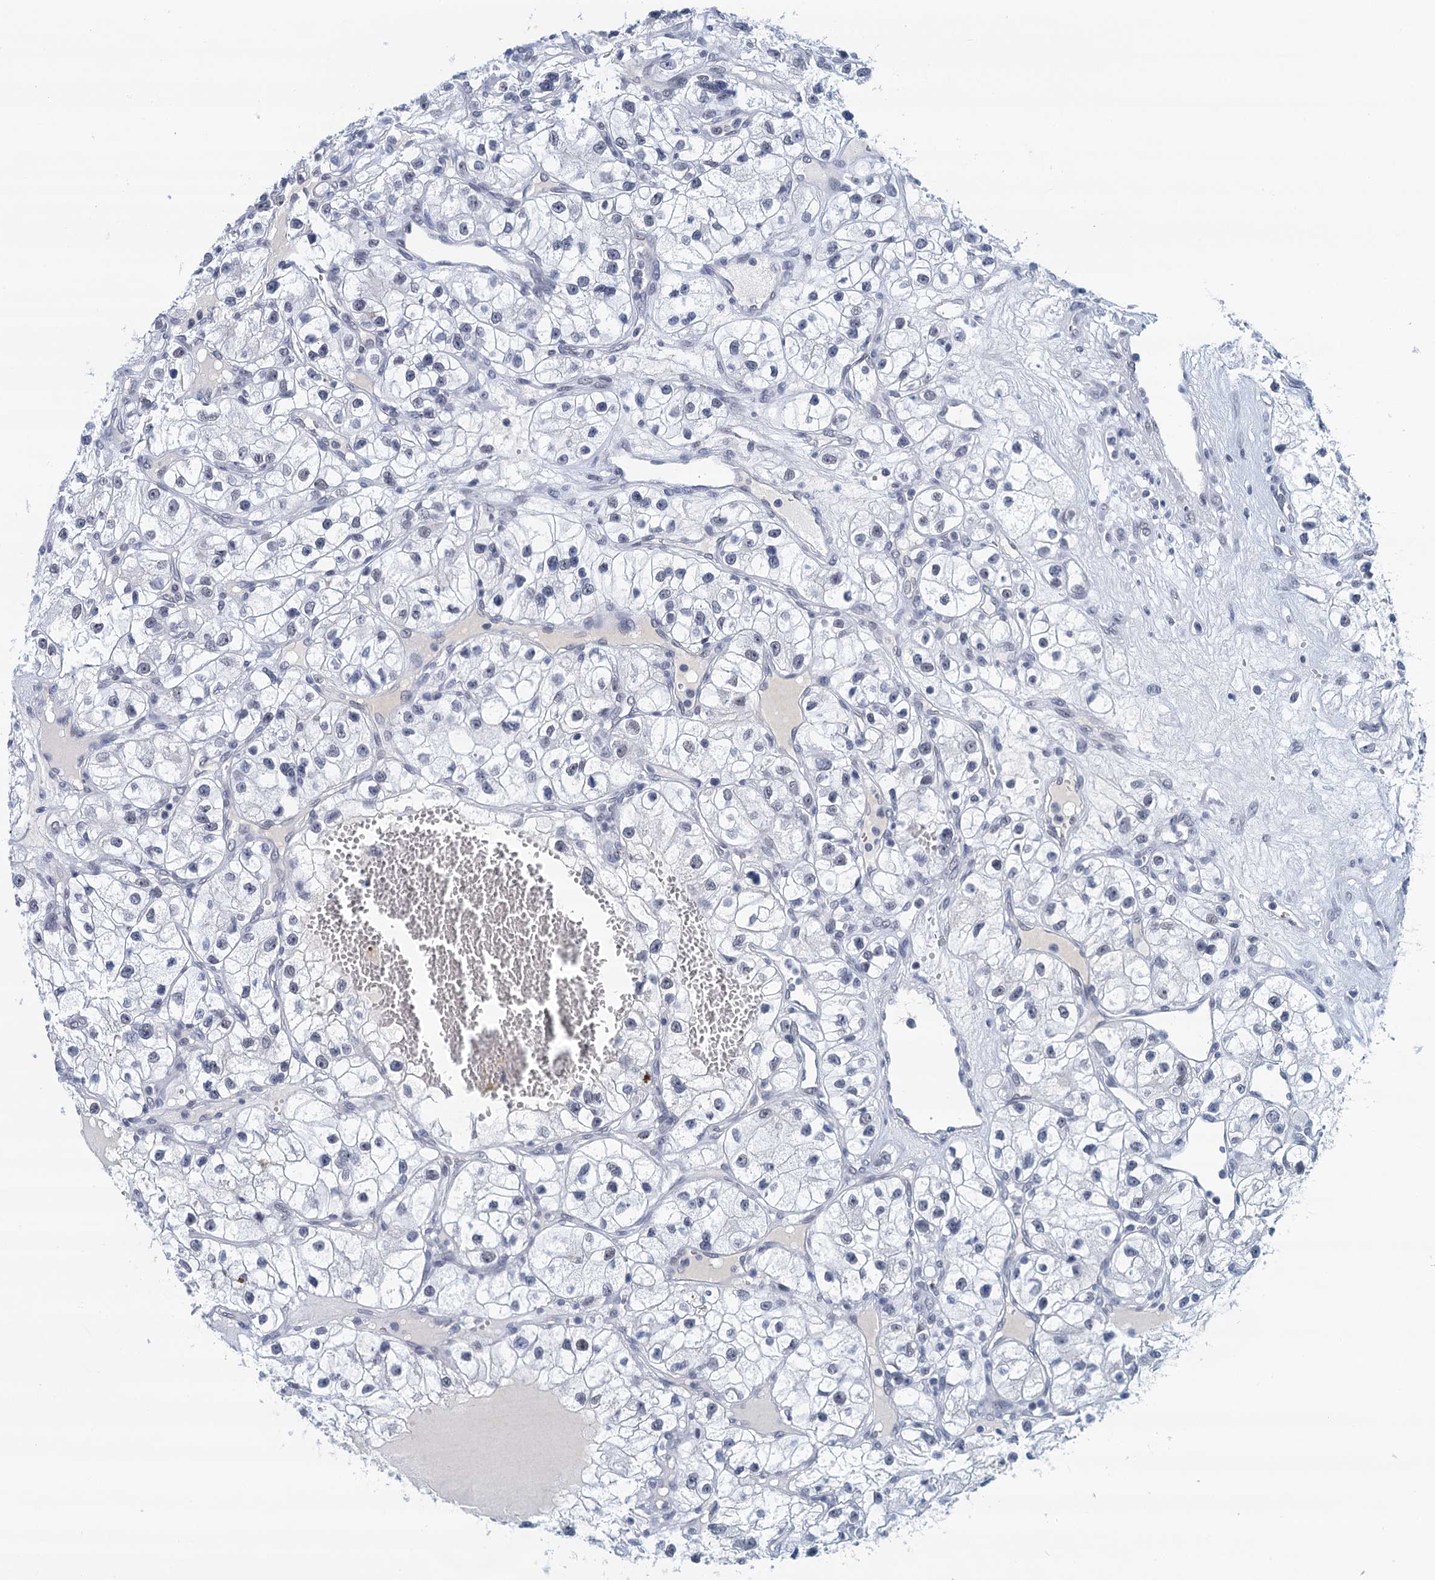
{"staining": {"intensity": "negative", "quantity": "none", "location": "none"}, "tissue": "renal cancer", "cell_type": "Tumor cells", "image_type": "cancer", "snomed": [{"axis": "morphology", "description": "Adenocarcinoma, NOS"}, {"axis": "topography", "description": "Kidney"}], "caption": "IHC histopathology image of human adenocarcinoma (renal) stained for a protein (brown), which shows no positivity in tumor cells.", "gene": "EPS8L1", "patient": {"sex": "female", "age": 57}}